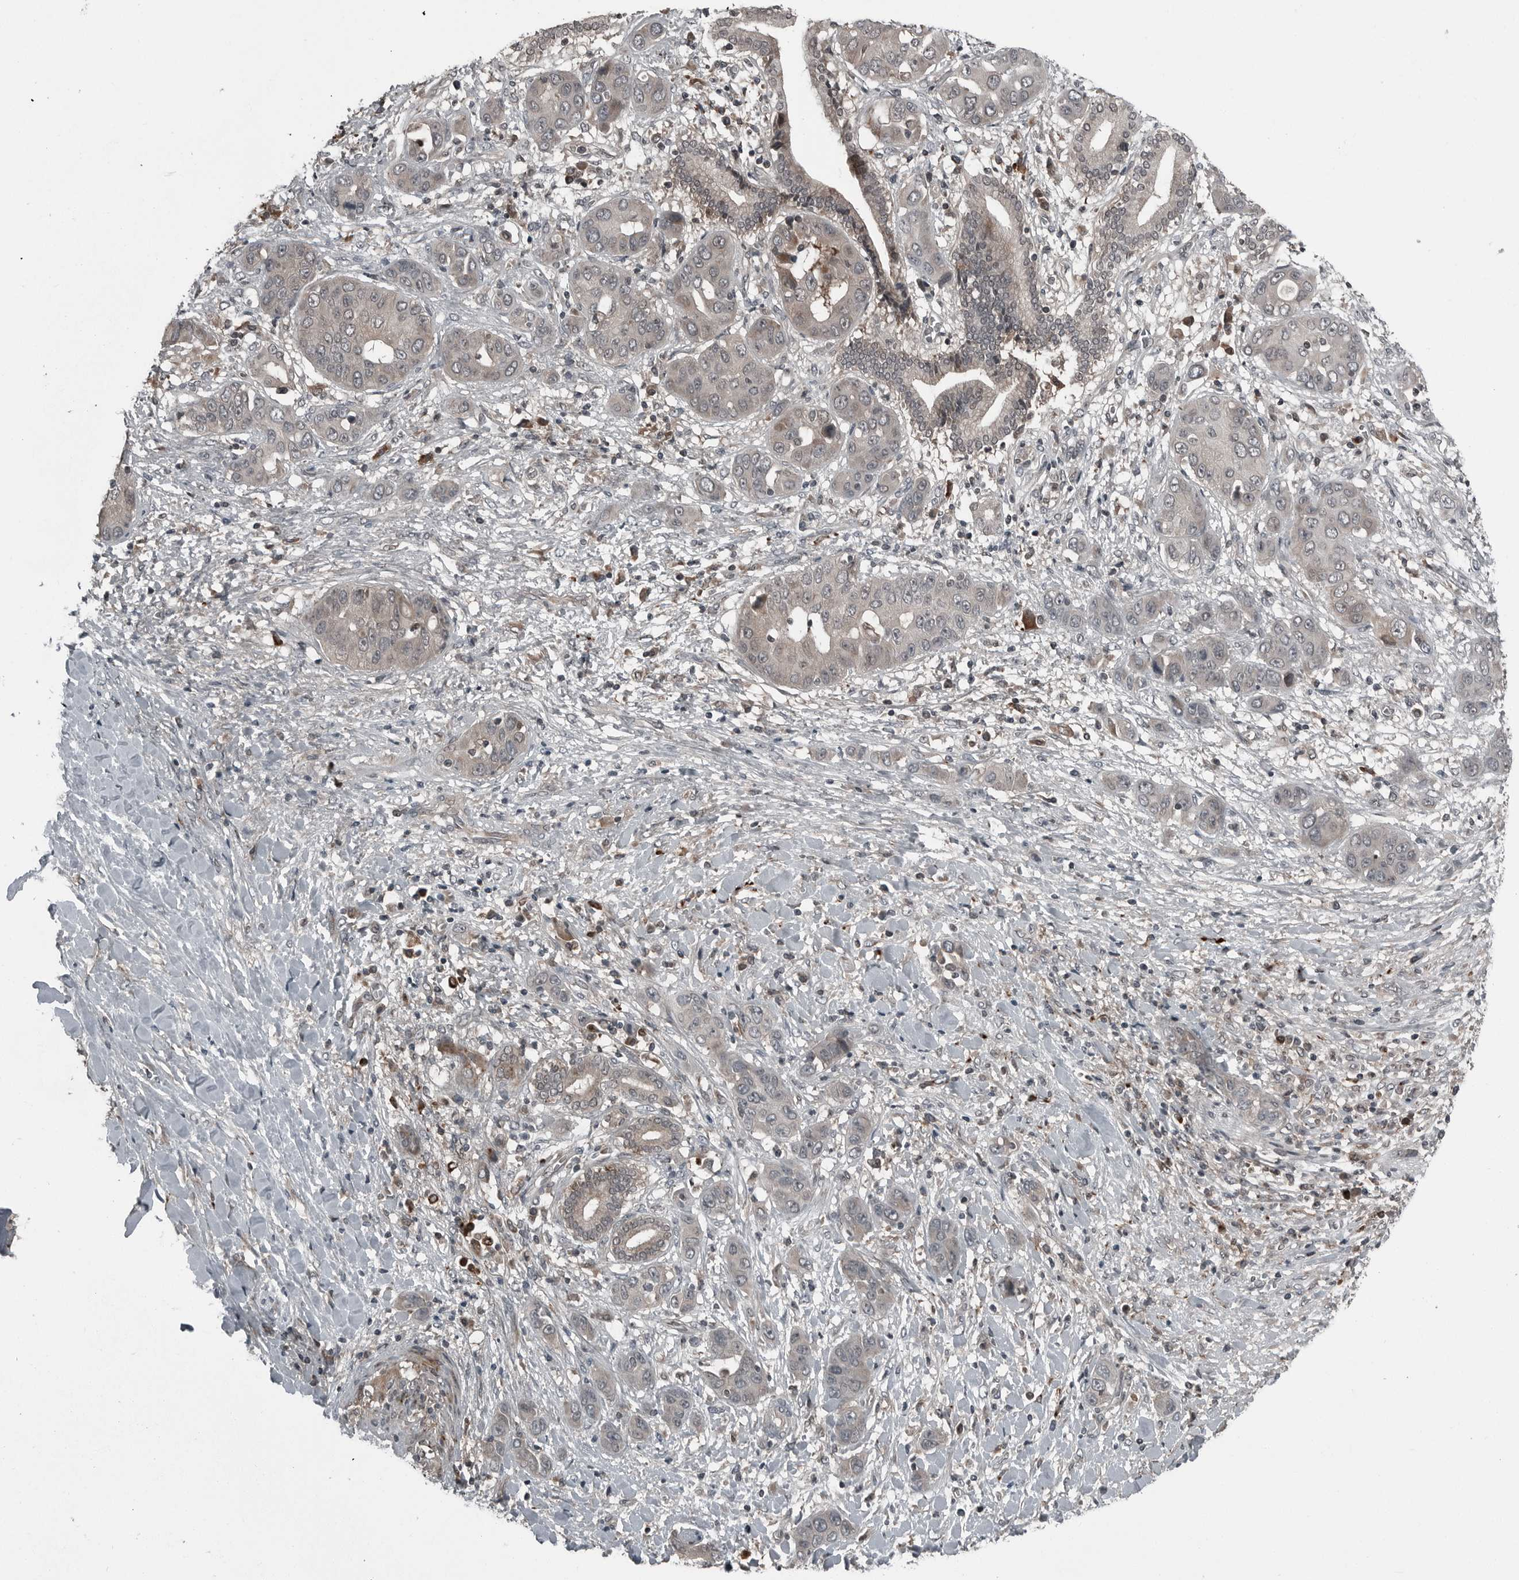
{"staining": {"intensity": "negative", "quantity": "none", "location": "none"}, "tissue": "liver cancer", "cell_type": "Tumor cells", "image_type": "cancer", "snomed": [{"axis": "morphology", "description": "Cholangiocarcinoma"}, {"axis": "topography", "description": "Liver"}], "caption": "High power microscopy histopathology image of an immunohistochemistry micrograph of liver cancer (cholangiocarcinoma), revealing no significant staining in tumor cells. (Brightfield microscopy of DAB IHC at high magnification).", "gene": "GAK", "patient": {"sex": "female", "age": 52}}